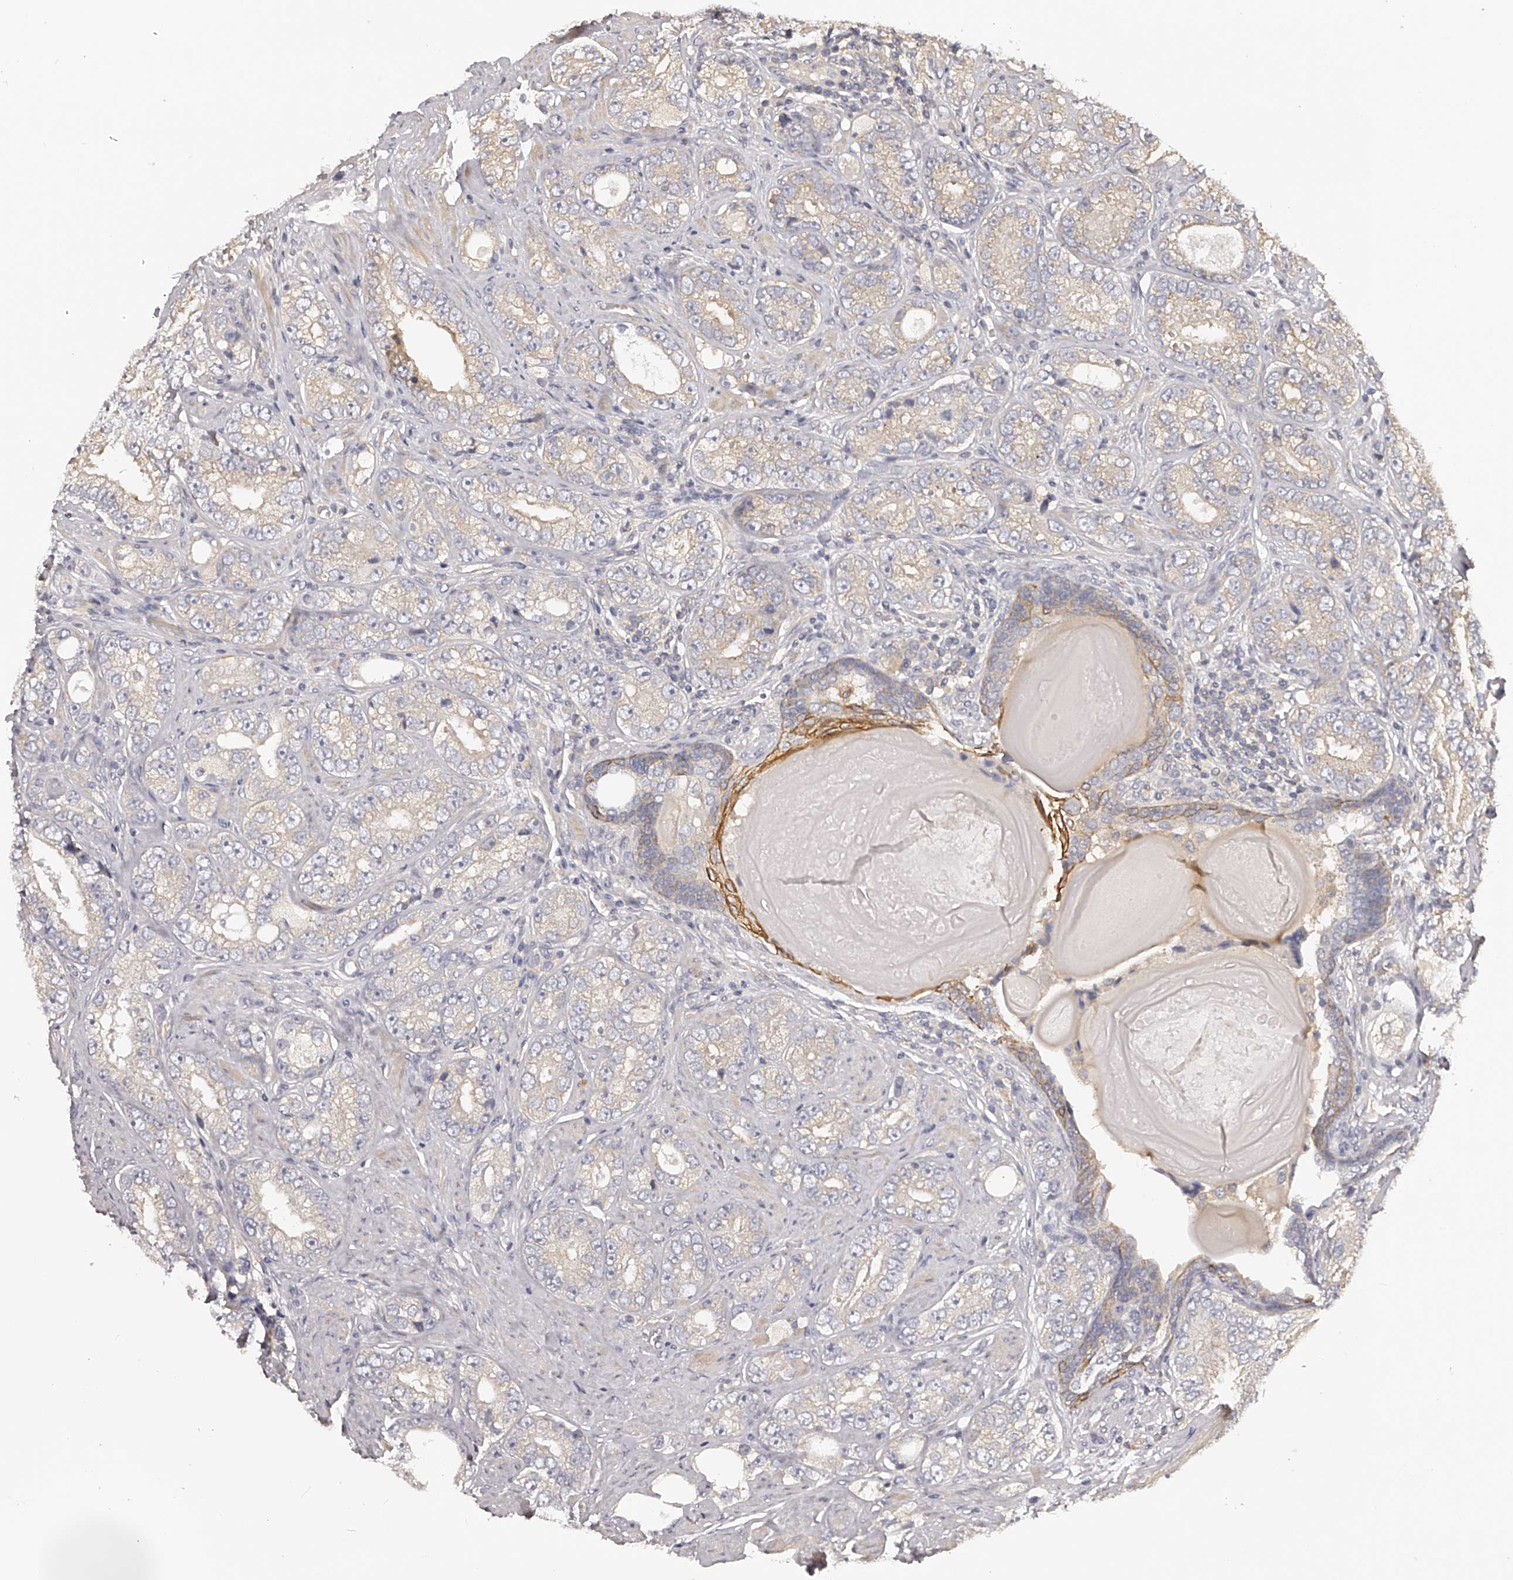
{"staining": {"intensity": "negative", "quantity": "none", "location": "none"}, "tissue": "prostate cancer", "cell_type": "Tumor cells", "image_type": "cancer", "snomed": [{"axis": "morphology", "description": "Adenocarcinoma, High grade"}, {"axis": "topography", "description": "Prostate"}], "caption": "An IHC image of high-grade adenocarcinoma (prostate) is shown. There is no staining in tumor cells of high-grade adenocarcinoma (prostate). (IHC, brightfield microscopy, high magnification).", "gene": "TNN", "patient": {"sex": "male", "age": 56}}